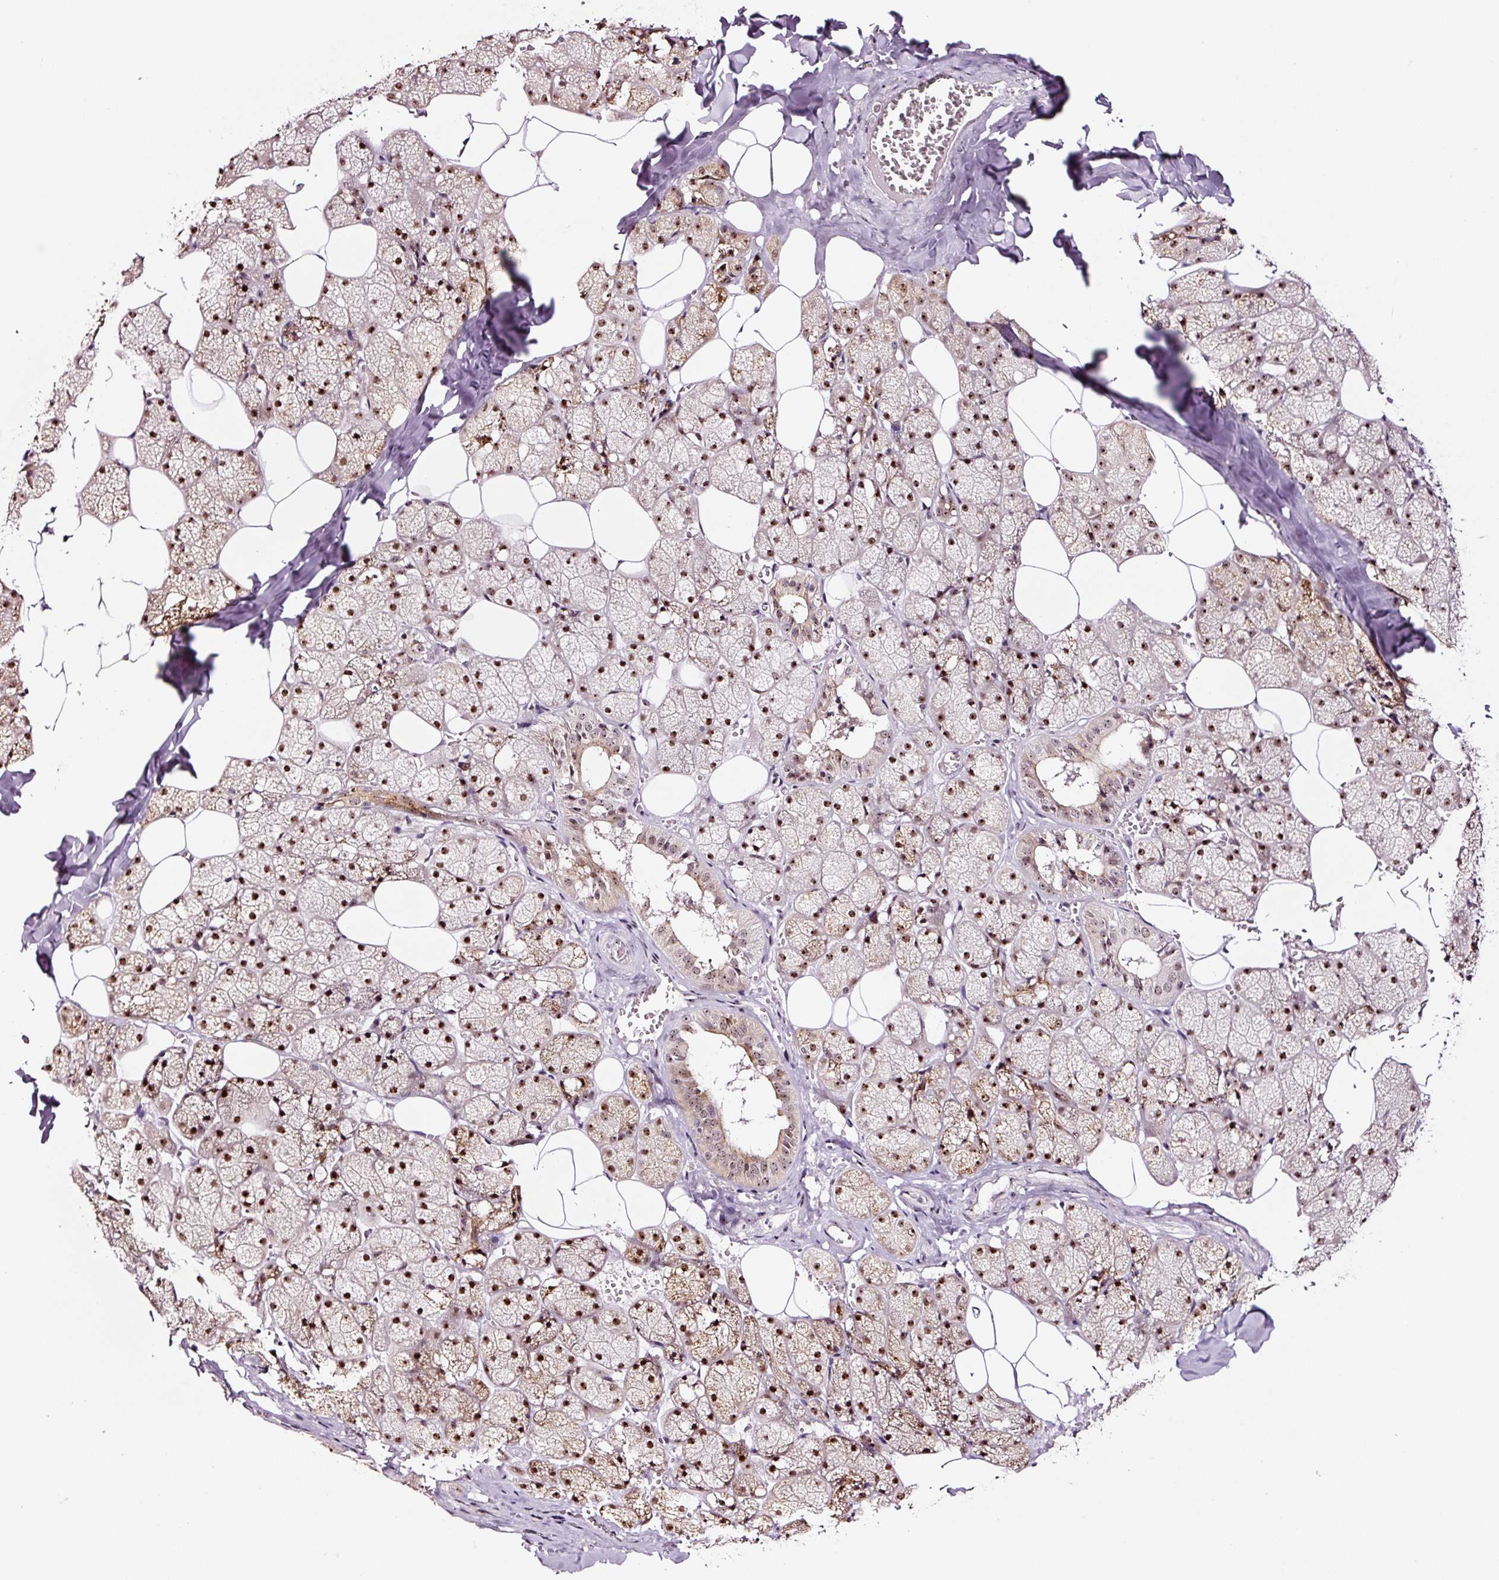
{"staining": {"intensity": "moderate", "quantity": ">75%", "location": "cytoplasmic/membranous,nuclear"}, "tissue": "salivary gland", "cell_type": "Glandular cells", "image_type": "normal", "snomed": [{"axis": "morphology", "description": "Normal tissue, NOS"}, {"axis": "topography", "description": "Salivary gland"}, {"axis": "topography", "description": "Peripheral nerve tissue"}], "caption": "Immunohistochemistry (IHC) (DAB (3,3'-diaminobenzidine)) staining of normal salivary gland shows moderate cytoplasmic/membranous,nuclear protein staining in about >75% of glandular cells.", "gene": "GNL3", "patient": {"sex": "male", "age": 38}}